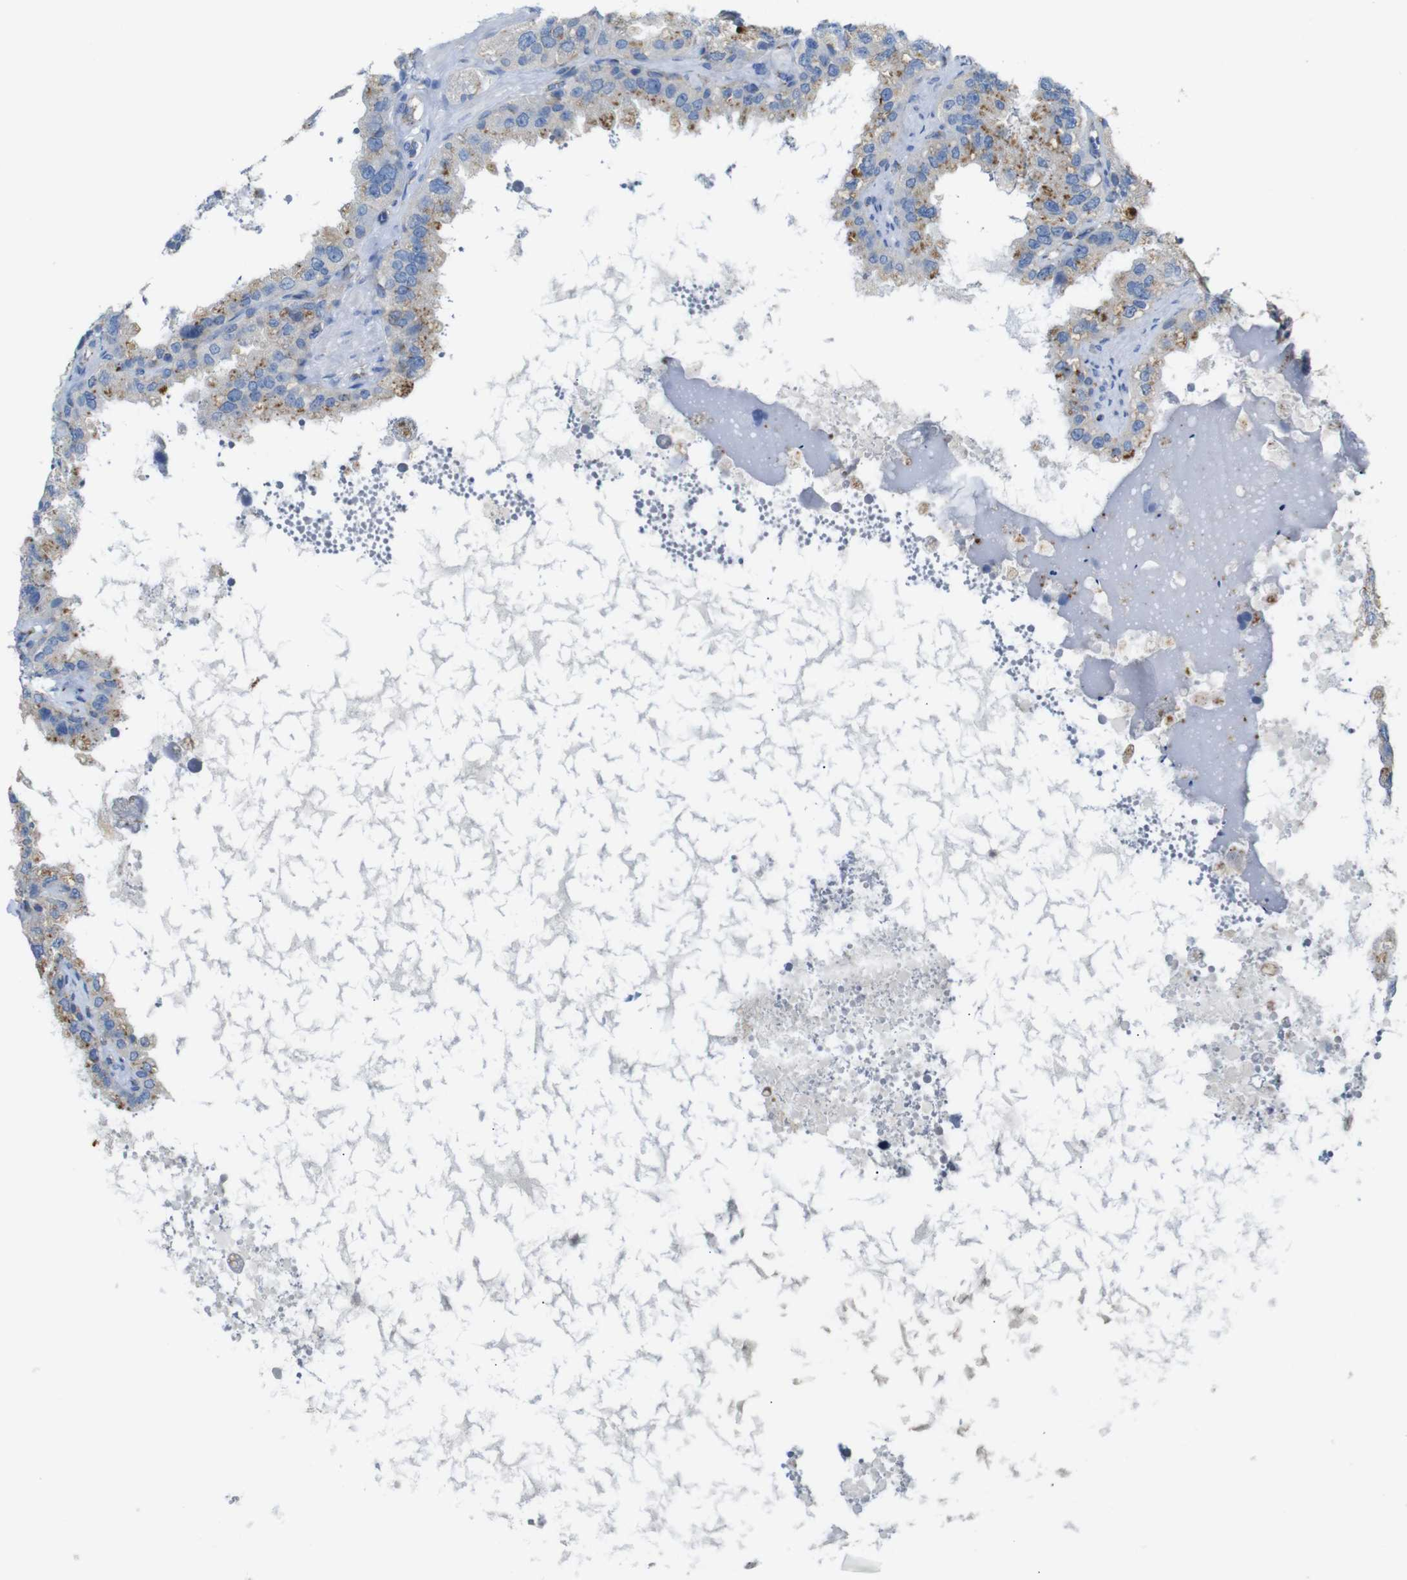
{"staining": {"intensity": "moderate", "quantity": "25%-75%", "location": "cytoplasmic/membranous"}, "tissue": "seminal vesicle", "cell_type": "Glandular cells", "image_type": "normal", "snomed": [{"axis": "morphology", "description": "Normal tissue, NOS"}, {"axis": "topography", "description": "Seminal veicle"}], "caption": "Seminal vesicle stained with immunohistochemistry displays moderate cytoplasmic/membranous expression in approximately 25%-75% of glandular cells. (Stains: DAB in brown, nuclei in blue, Microscopy: brightfield microscopy at high magnification).", "gene": "NHLRC3", "patient": {"sex": "male", "age": 68}}